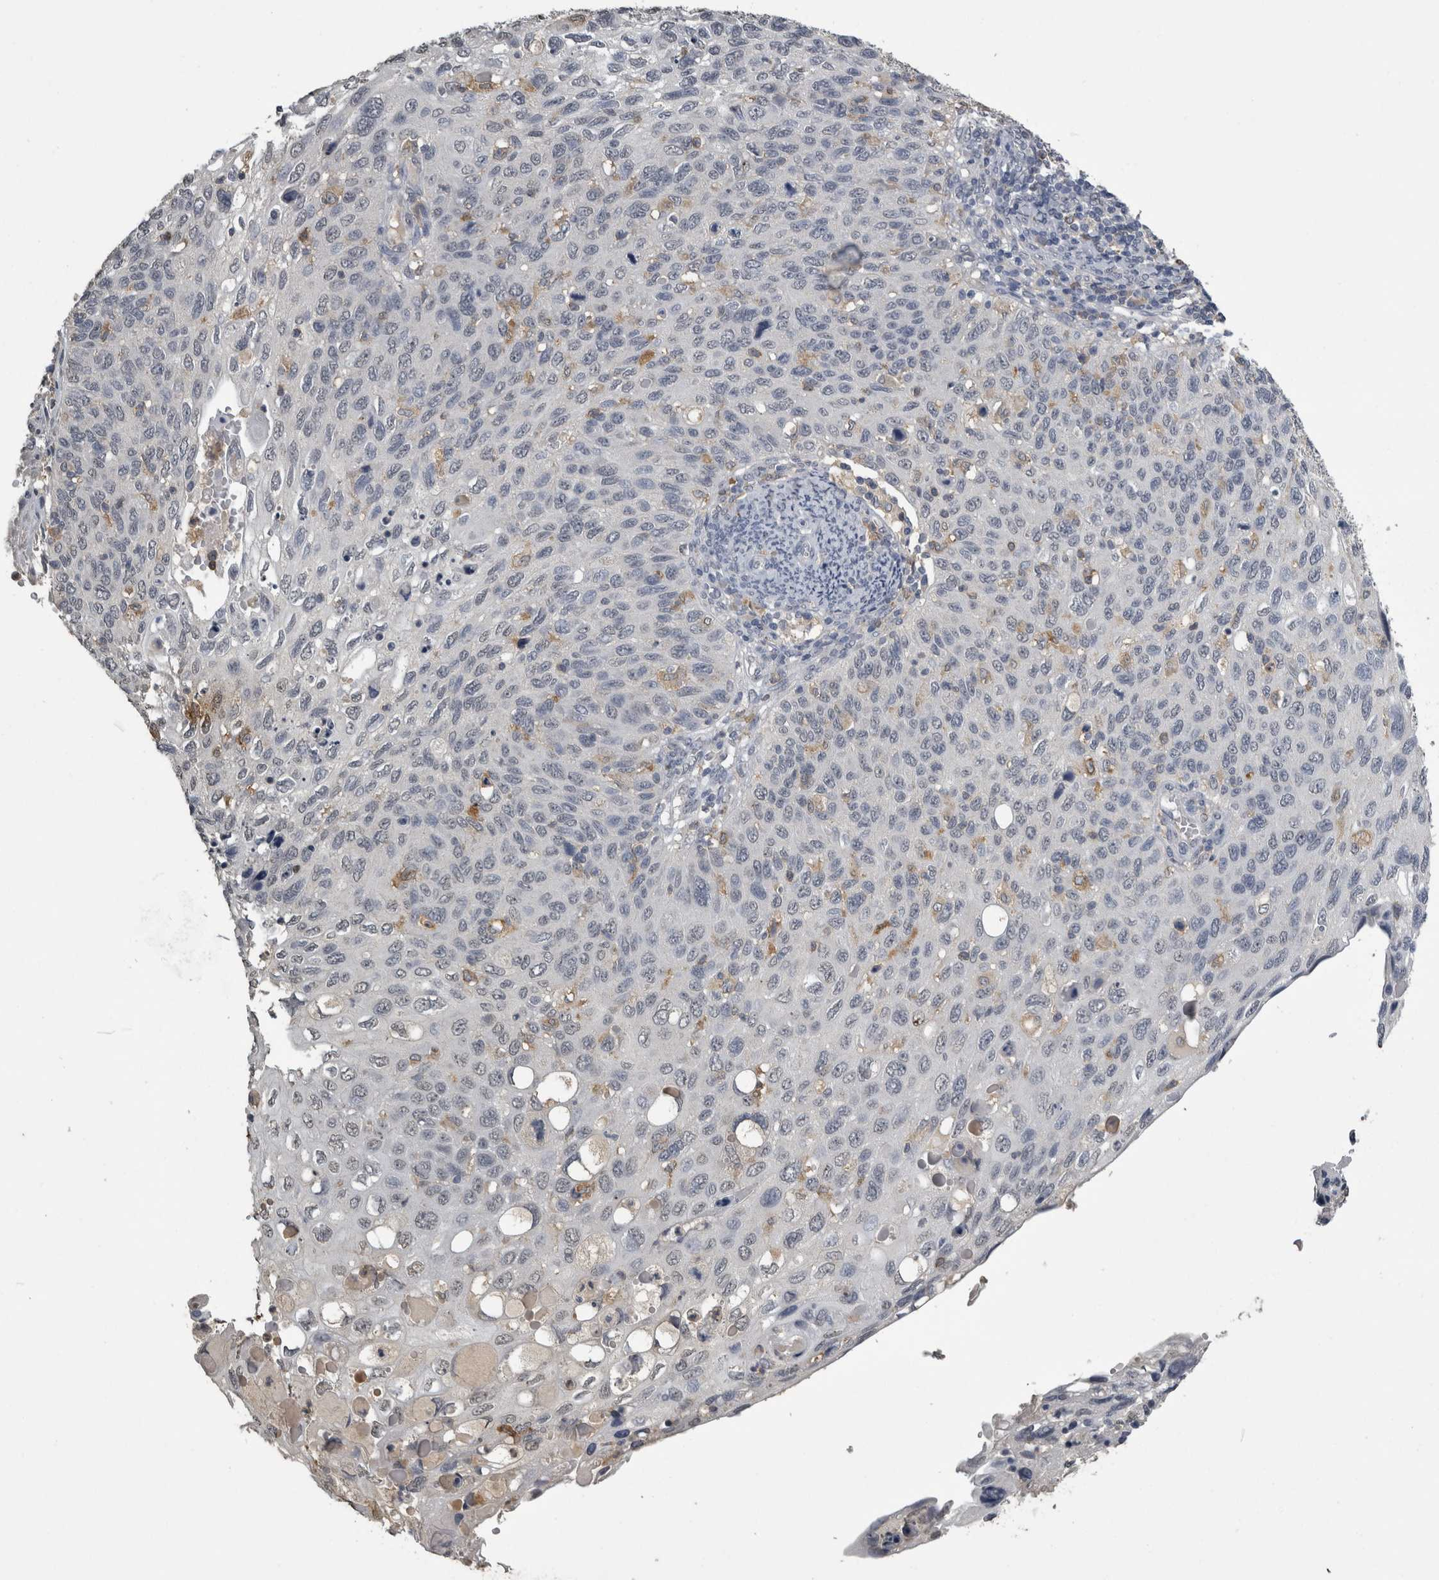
{"staining": {"intensity": "negative", "quantity": "none", "location": "none"}, "tissue": "cervical cancer", "cell_type": "Tumor cells", "image_type": "cancer", "snomed": [{"axis": "morphology", "description": "Squamous cell carcinoma, NOS"}, {"axis": "topography", "description": "Cervix"}], "caption": "Cervical squamous cell carcinoma was stained to show a protein in brown. There is no significant staining in tumor cells.", "gene": "PIK3AP1", "patient": {"sex": "female", "age": 70}}